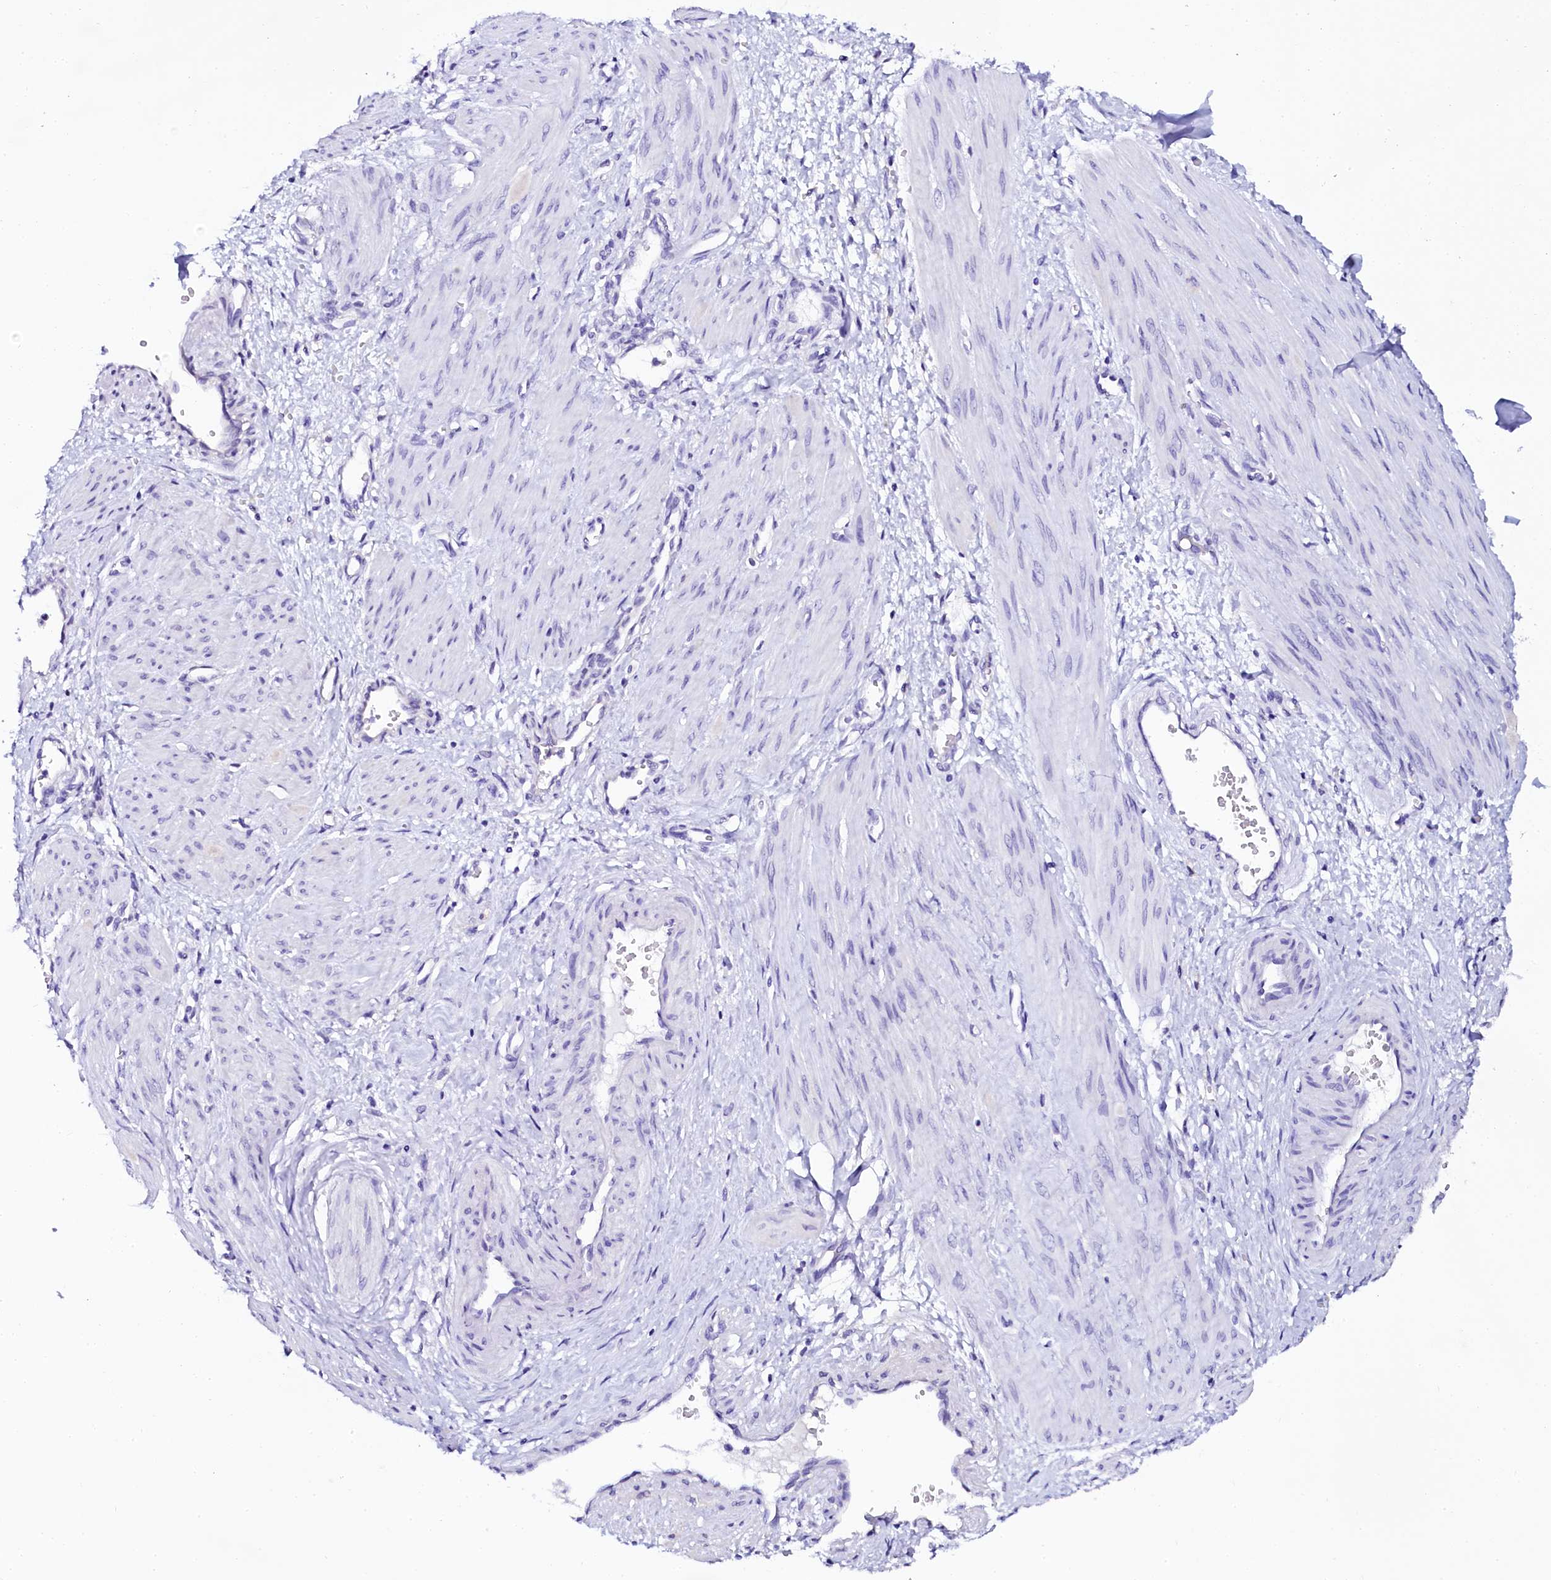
{"staining": {"intensity": "negative", "quantity": "none", "location": "none"}, "tissue": "smooth muscle", "cell_type": "Smooth muscle cells", "image_type": "normal", "snomed": [{"axis": "morphology", "description": "Normal tissue, NOS"}, {"axis": "topography", "description": "Endometrium"}], "caption": "Smooth muscle stained for a protein using IHC displays no positivity smooth muscle cells.", "gene": "SORD", "patient": {"sex": "female", "age": 33}}